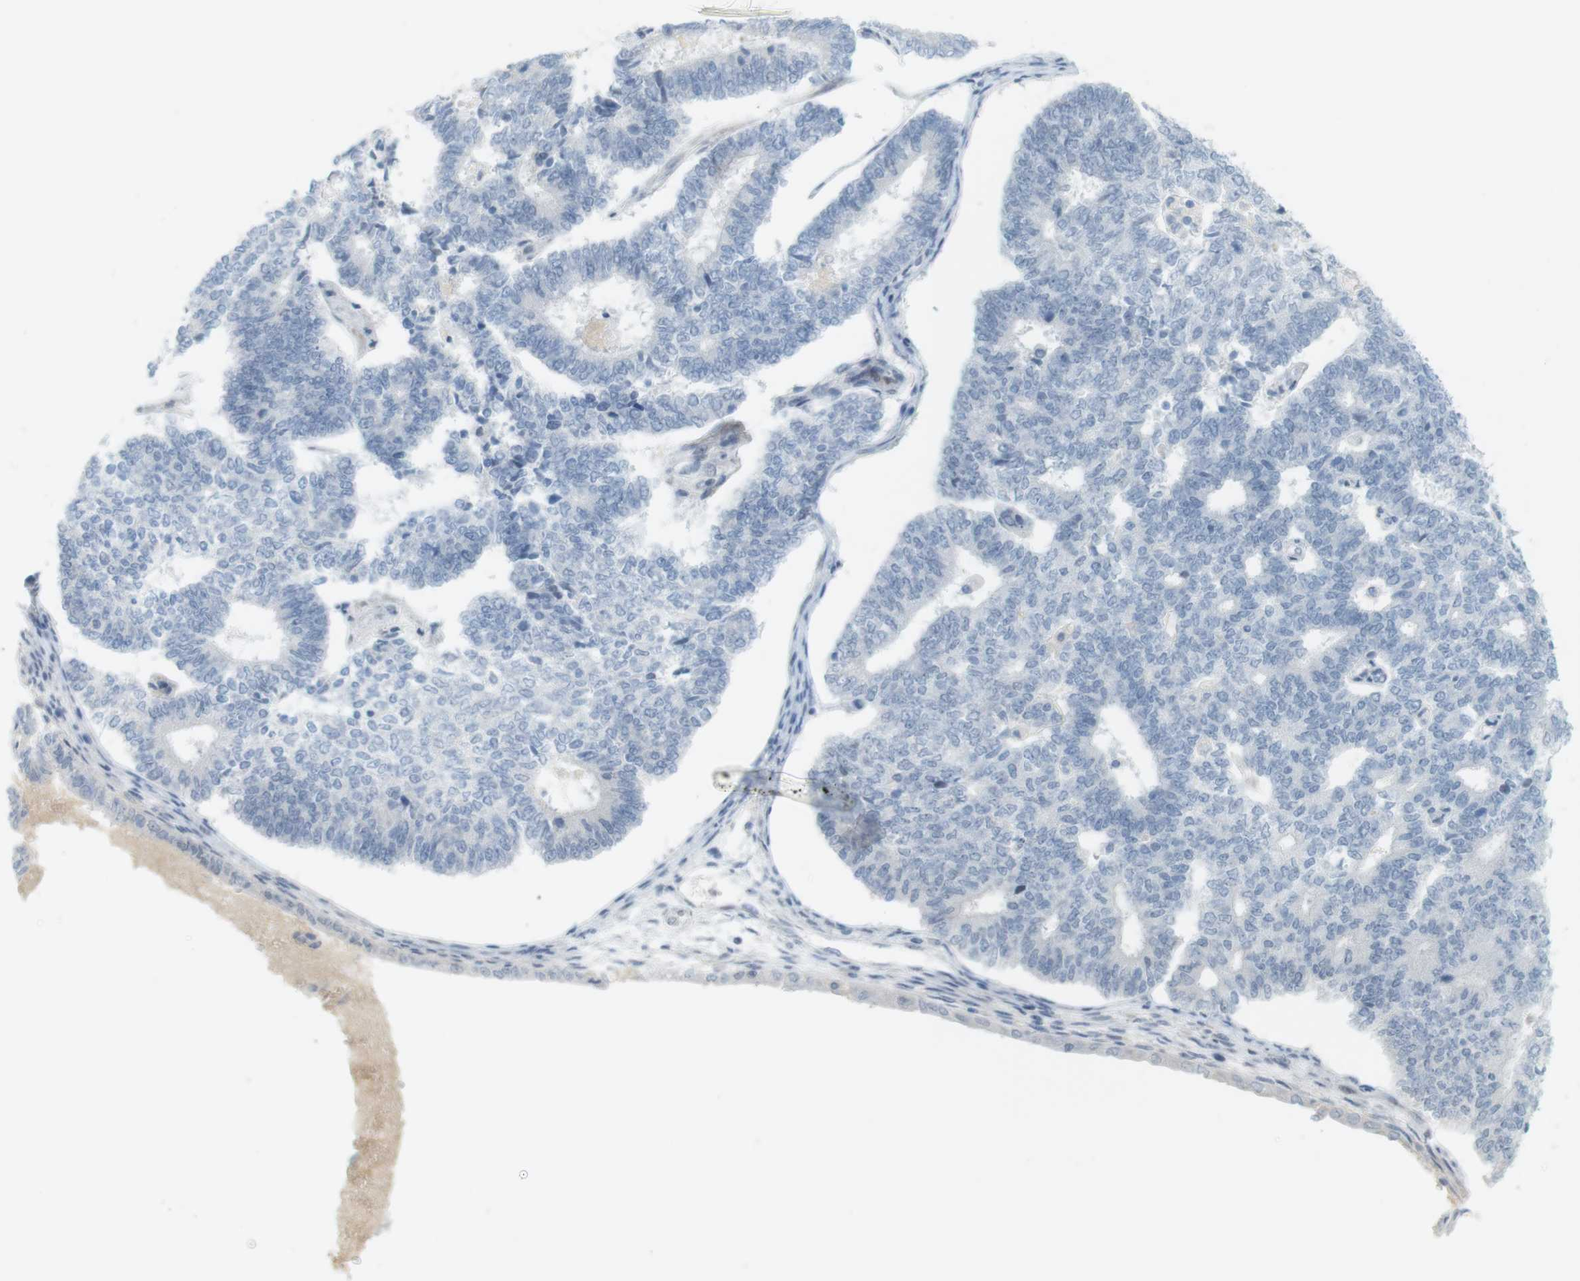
{"staining": {"intensity": "negative", "quantity": "none", "location": "none"}, "tissue": "endometrial cancer", "cell_type": "Tumor cells", "image_type": "cancer", "snomed": [{"axis": "morphology", "description": "Adenocarcinoma, NOS"}, {"axis": "topography", "description": "Endometrium"}], "caption": "High magnification brightfield microscopy of endometrial adenocarcinoma stained with DAB (3,3'-diaminobenzidine) (brown) and counterstained with hematoxylin (blue): tumor cells show no significant positivity.", "gene": "DMC1", "patient": {"sex": "female", "age": 70}}